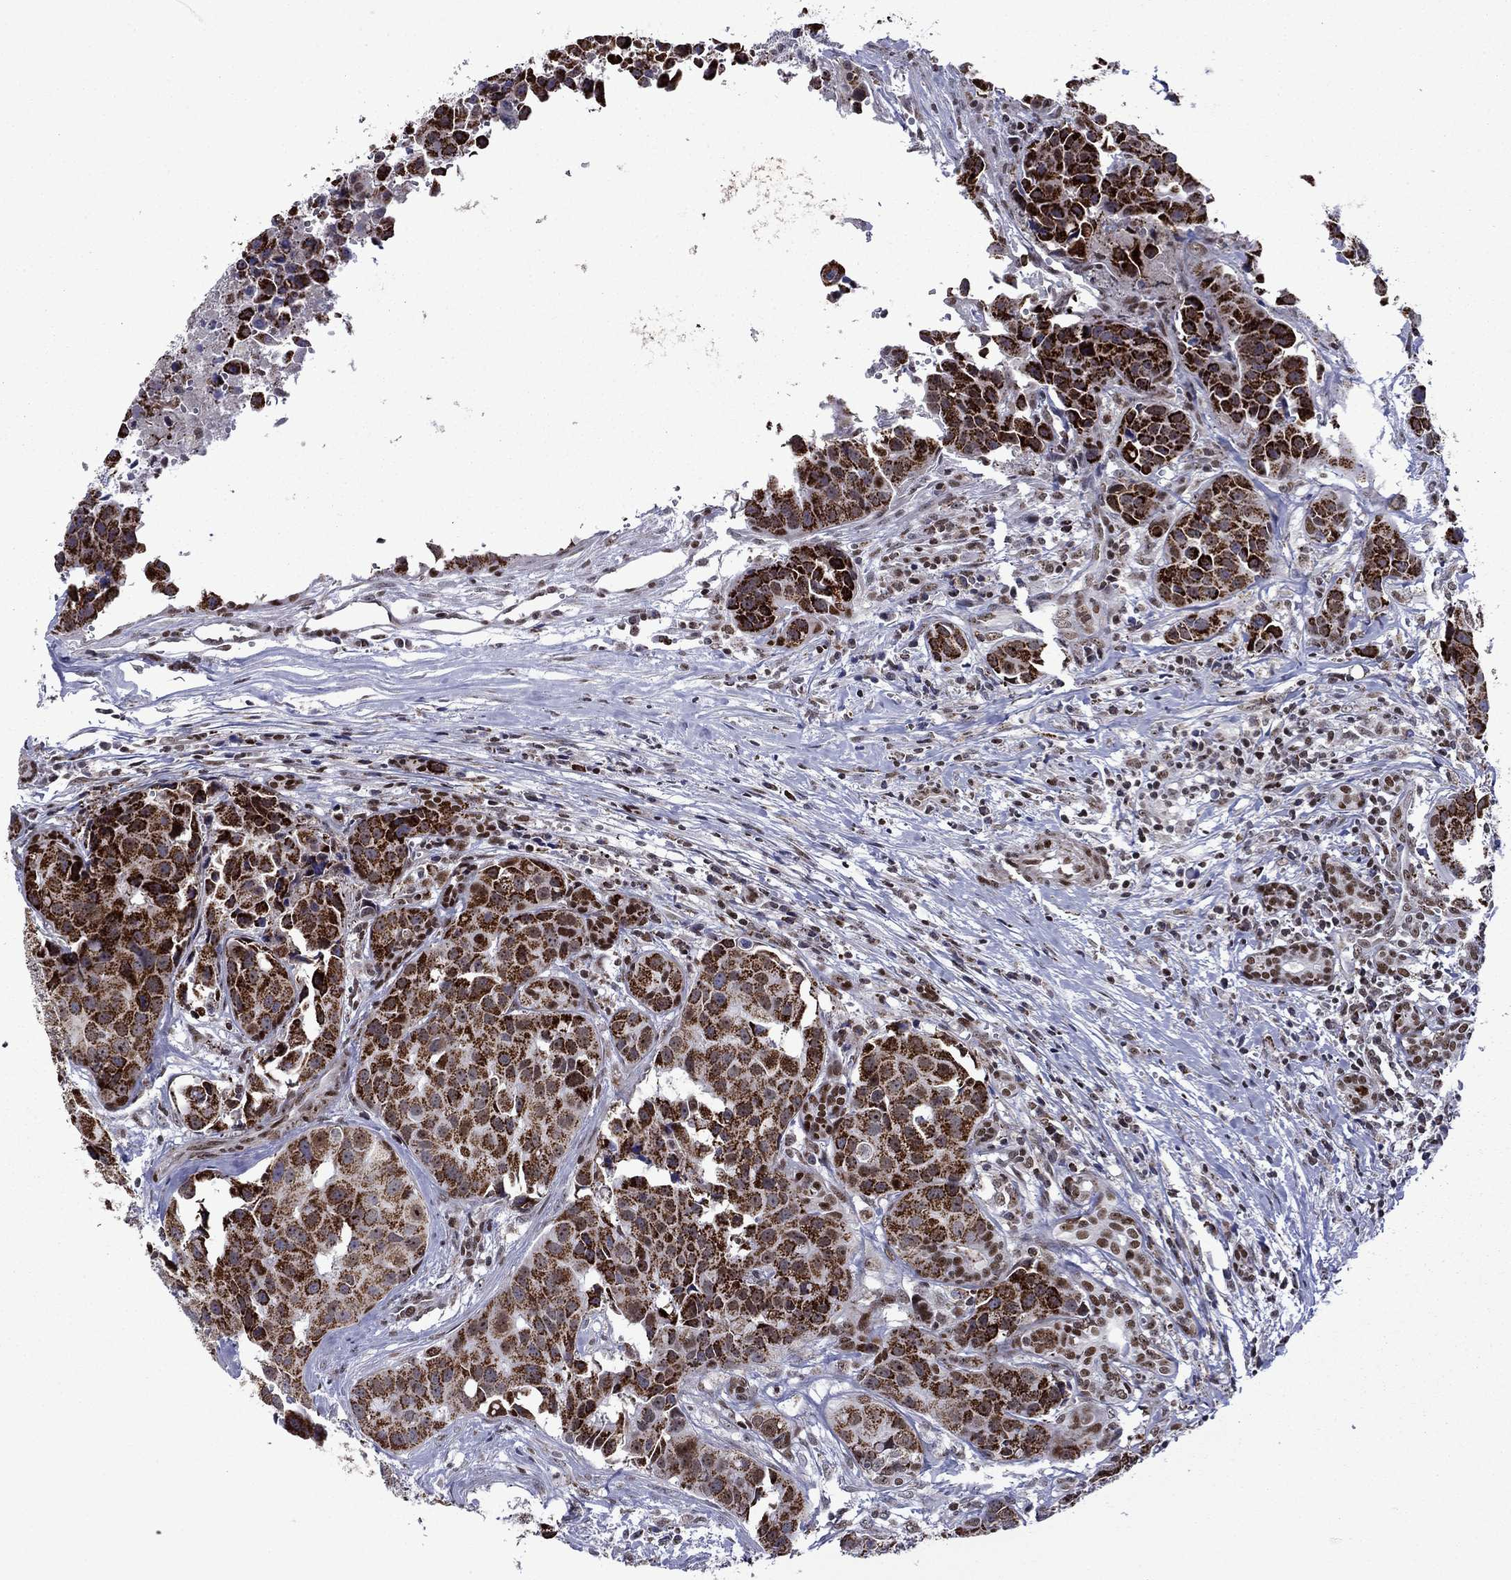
{"staining": {"intensity": "strong", "quantity": ">75%", "location": "cytoplasmic/membranous"}, "tissue": "head and neck cancer", "cell_type": "Tumor cells", "image_type": "cancer", "snomed": [{"axis": "morphology", "description": "Adenocarcinoma, NOS"}, {"axis": "topography", "description": "Head-Neck"}], "caption": "IHC image of neoplastic tissue: head and neck cancer (adenocarcinoma) stained using immunohistochemistry (IHC) shows high levels of strong protein expression localized specifically in the cytoplasmic/membranous of tumor cells, appearing as a cytoplasmic/membranous brown color.", "gene": "SURF2", "patient": {"sex": "male", "age": 76}}